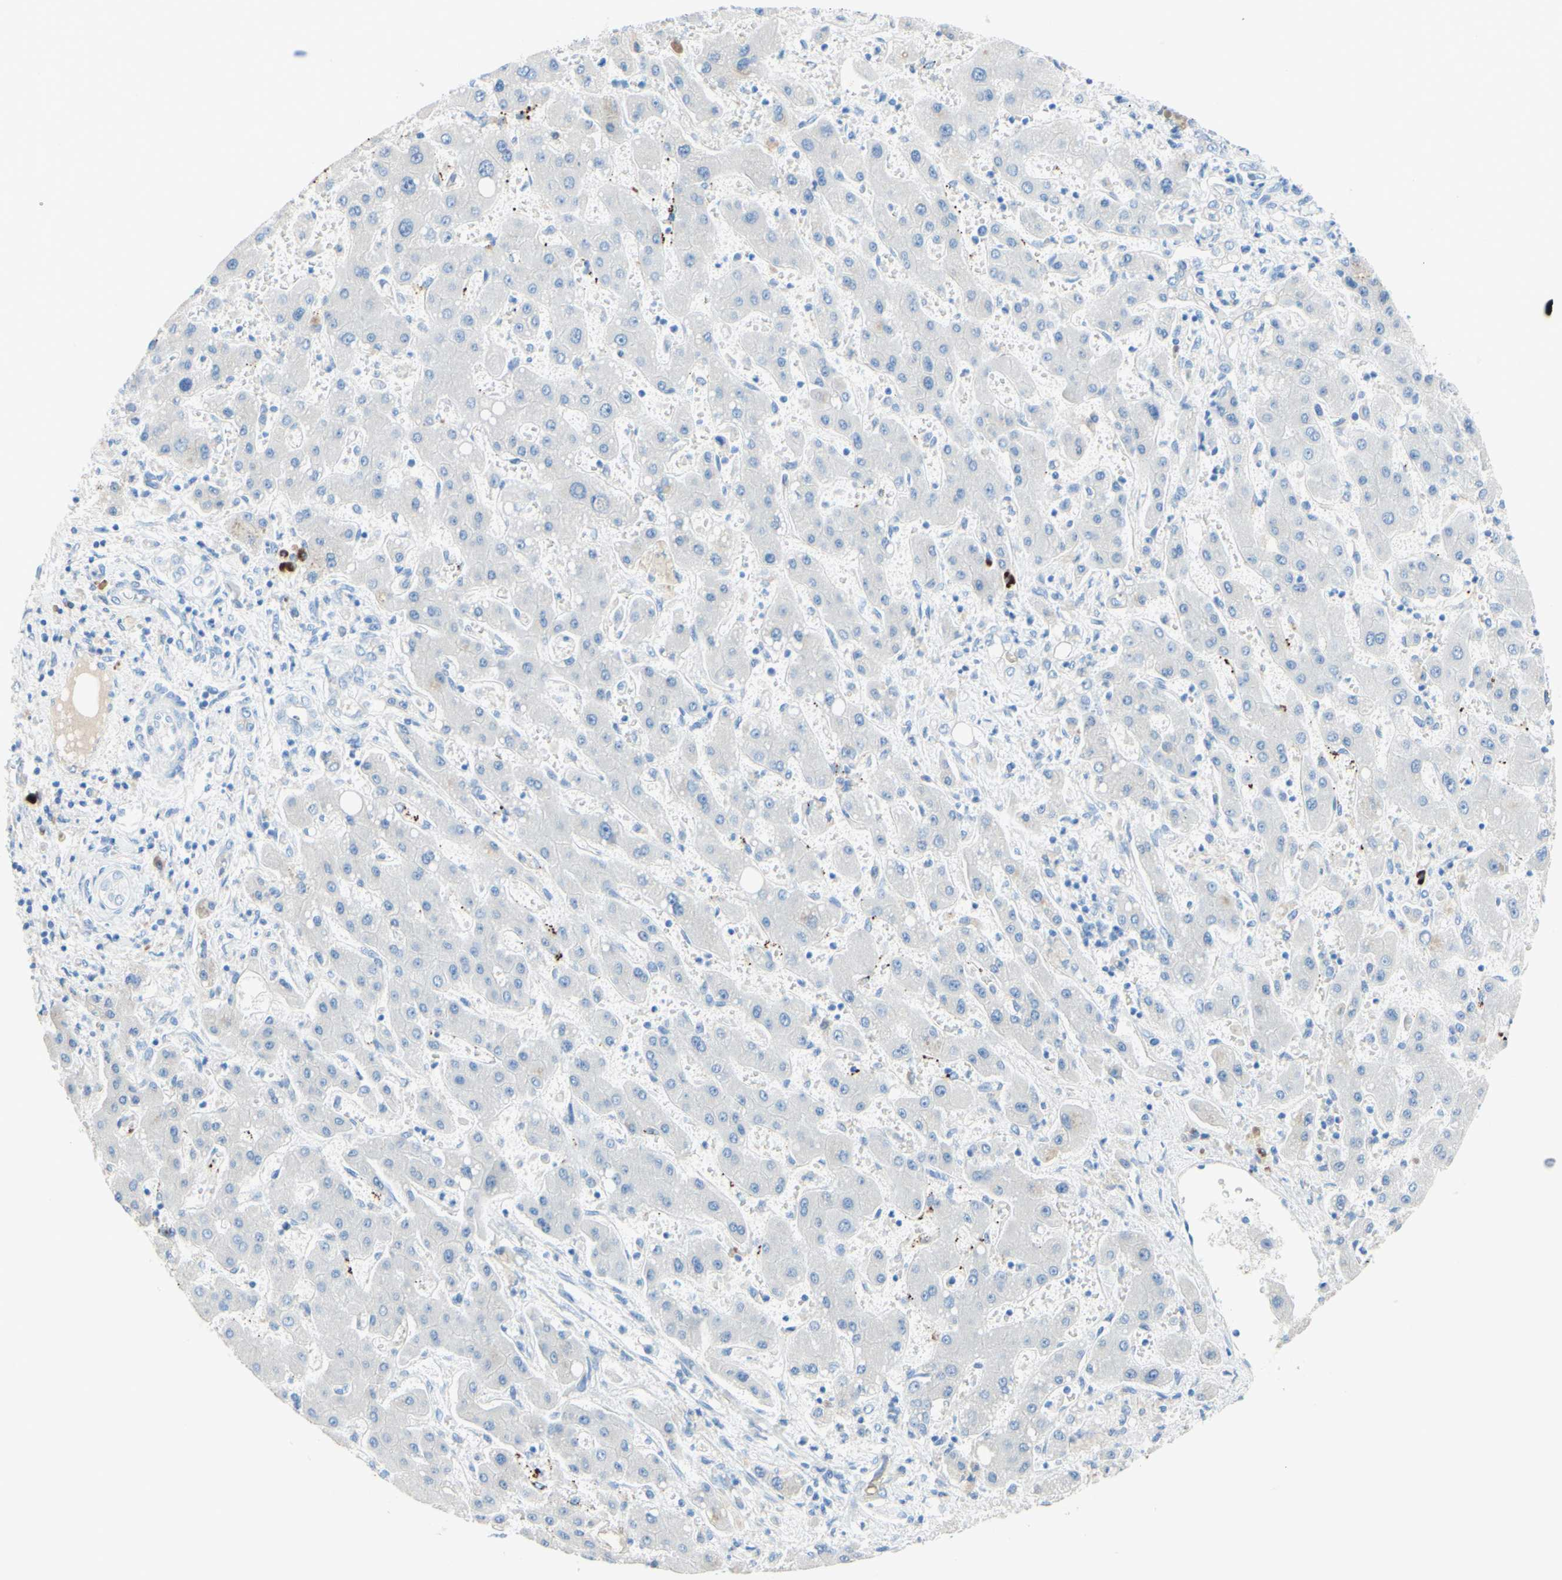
{"staining": {"intensity": "negative", "quantity": "none", "location": "none"}, "tissue": "liver cancer", "cell_type": "Tumor cells", "image_type": "cancer", "snomed": [{"axis": "morphology", "description": "Cholangiocarcinoma"}, {"axis": "topography", "description": "Liver"}], "caption": "Immunohistochemistry (IHC) photomicrograph of human liver cancer stained for a protein (brown), which exhibits no expression in tumor cells.", "gene": "IL6ST", "patient": {"sex": "male", "age": 50}}